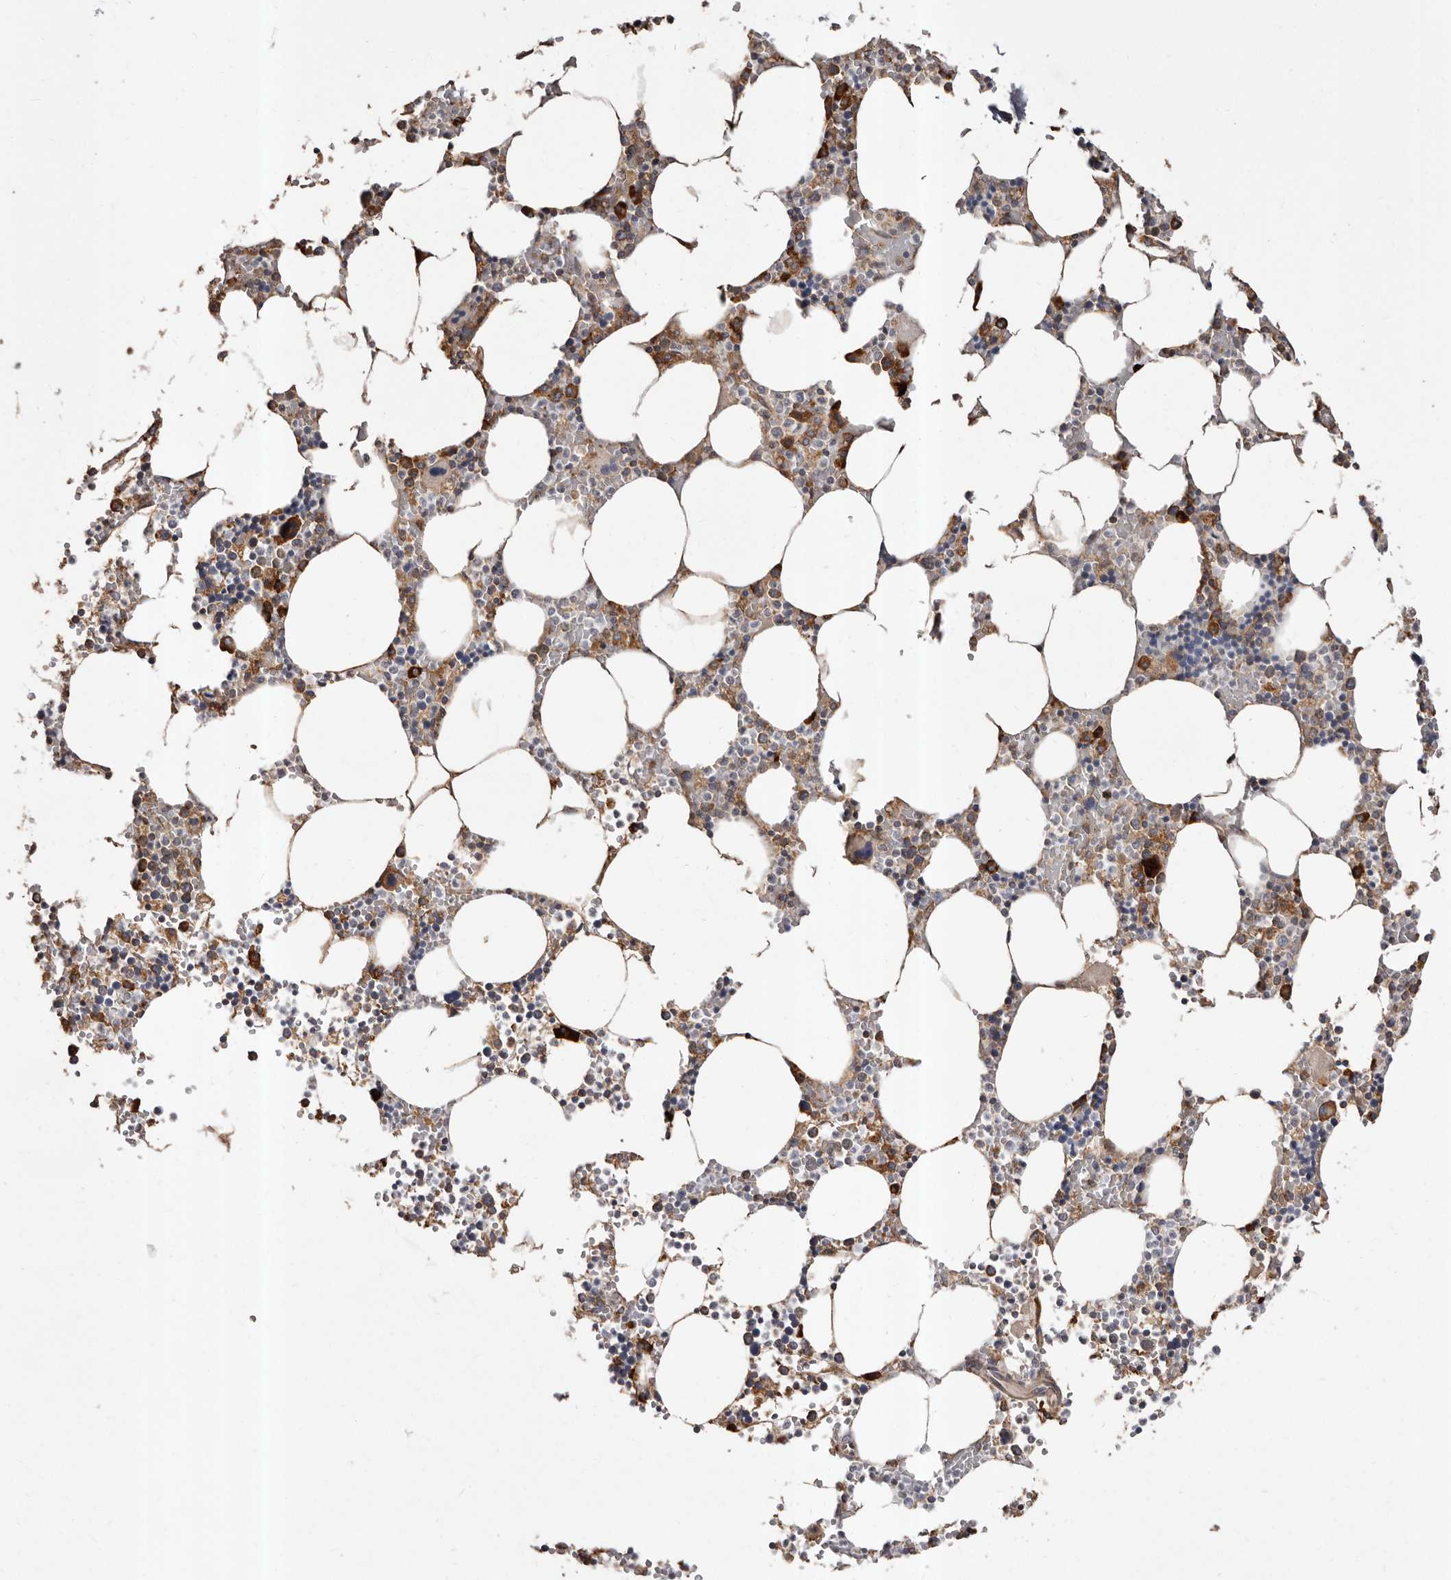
{"staining": {"intensity": "strong", "quantity": "<25%", "location": "cytoplasmic/membranous"}, "tissue": "bone marrow", "cell_type": "Hematopoietic cells", "image_type": "normal", "snomed": [{"axis": "morphology", "description": "Normal tissue, NOS"}, {"axis": "topography", "description": "Bone marrow"}], "caption": "Brown immunohistochemical staining in normal human bone marrow displays strong cytoplasmic/membranous staining in approximately <25% of hematopoietic cells. (DAB IHC with brightfield microscopy, high magnification).", "gene": "STEAP2", "patient": {"sex": "male", "age": 70}}